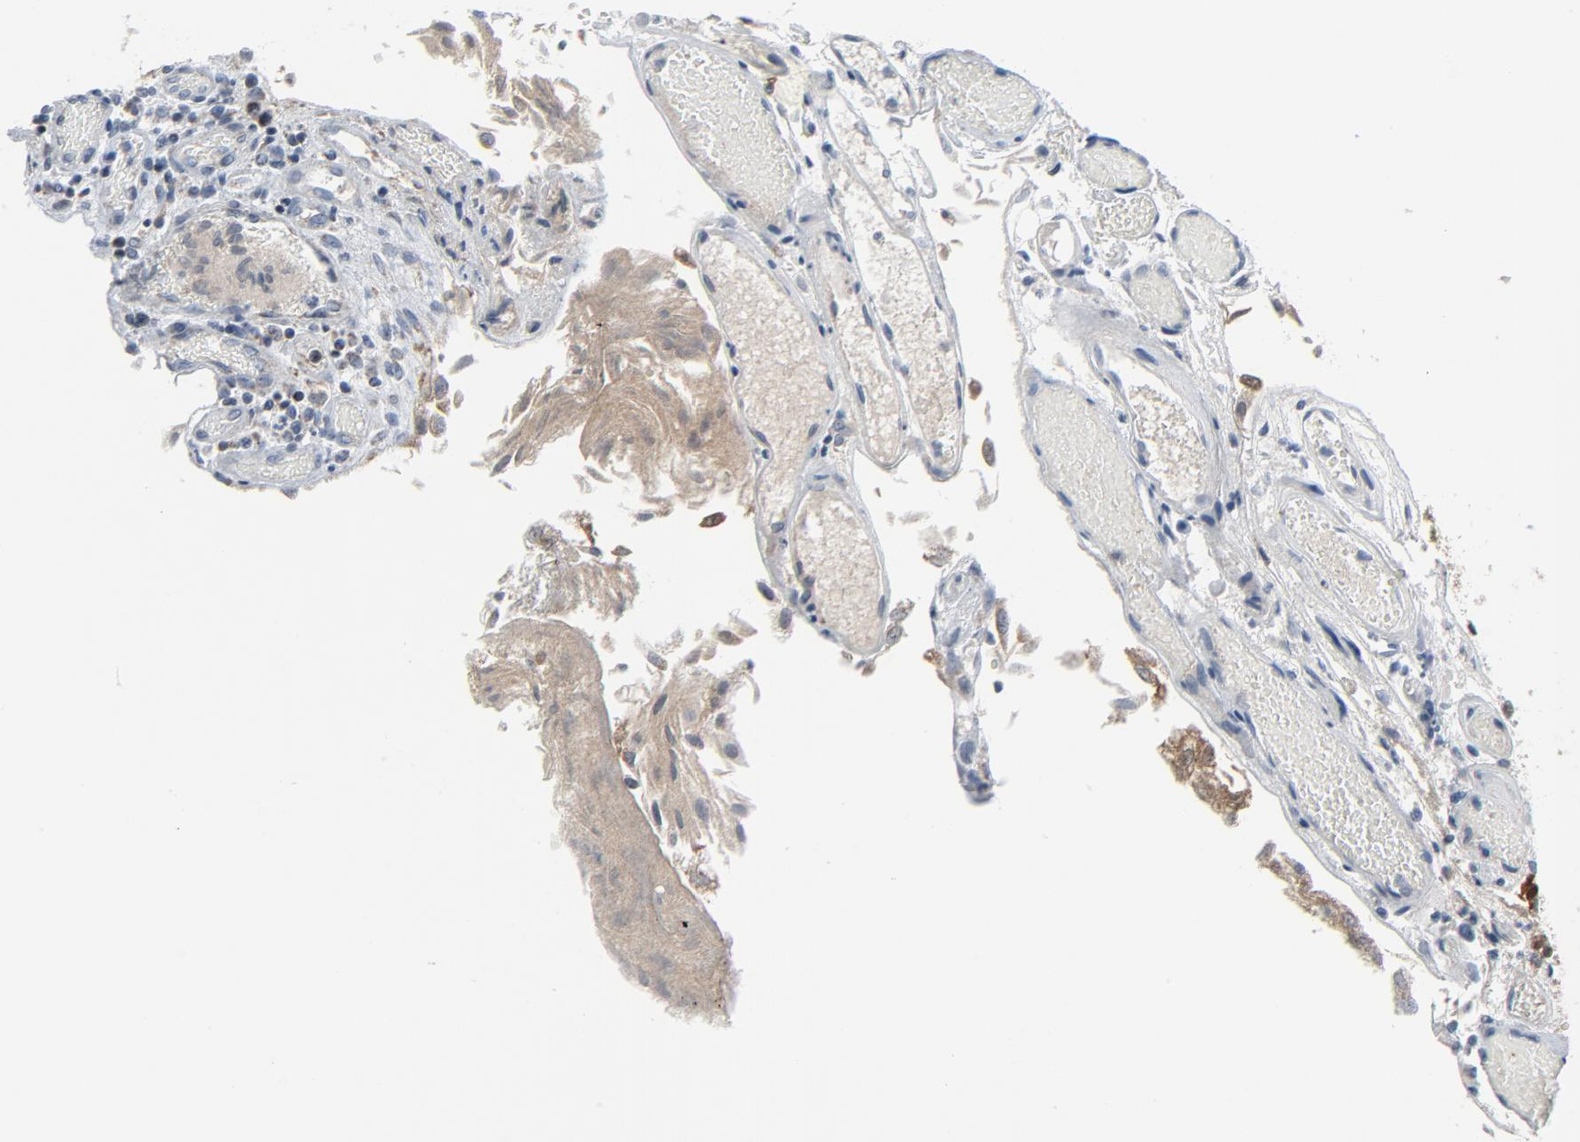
{"staining": {"intensity": "strong", "quantity": ">75%", "location": "cytoplasmic/membranous"}, "tissue": "urothelial cancer", "cell_type": "Tumor cells", "image_type": "cancer", "snomed": [{"axis": "morphology", "description": "Urothelial carcinoma, Low grade"}, {"axis": "topography", "description": "Urinary bladder"}], "caption": "Urothelial cancer tissue demonstrates strong cytoplasmic/membranous expression in approximately >75% of tumor cells (IHC, brightfield microscopy, high magnification).", "gene": "GPX2", "patient": {"sex": "male", "age": 86}}